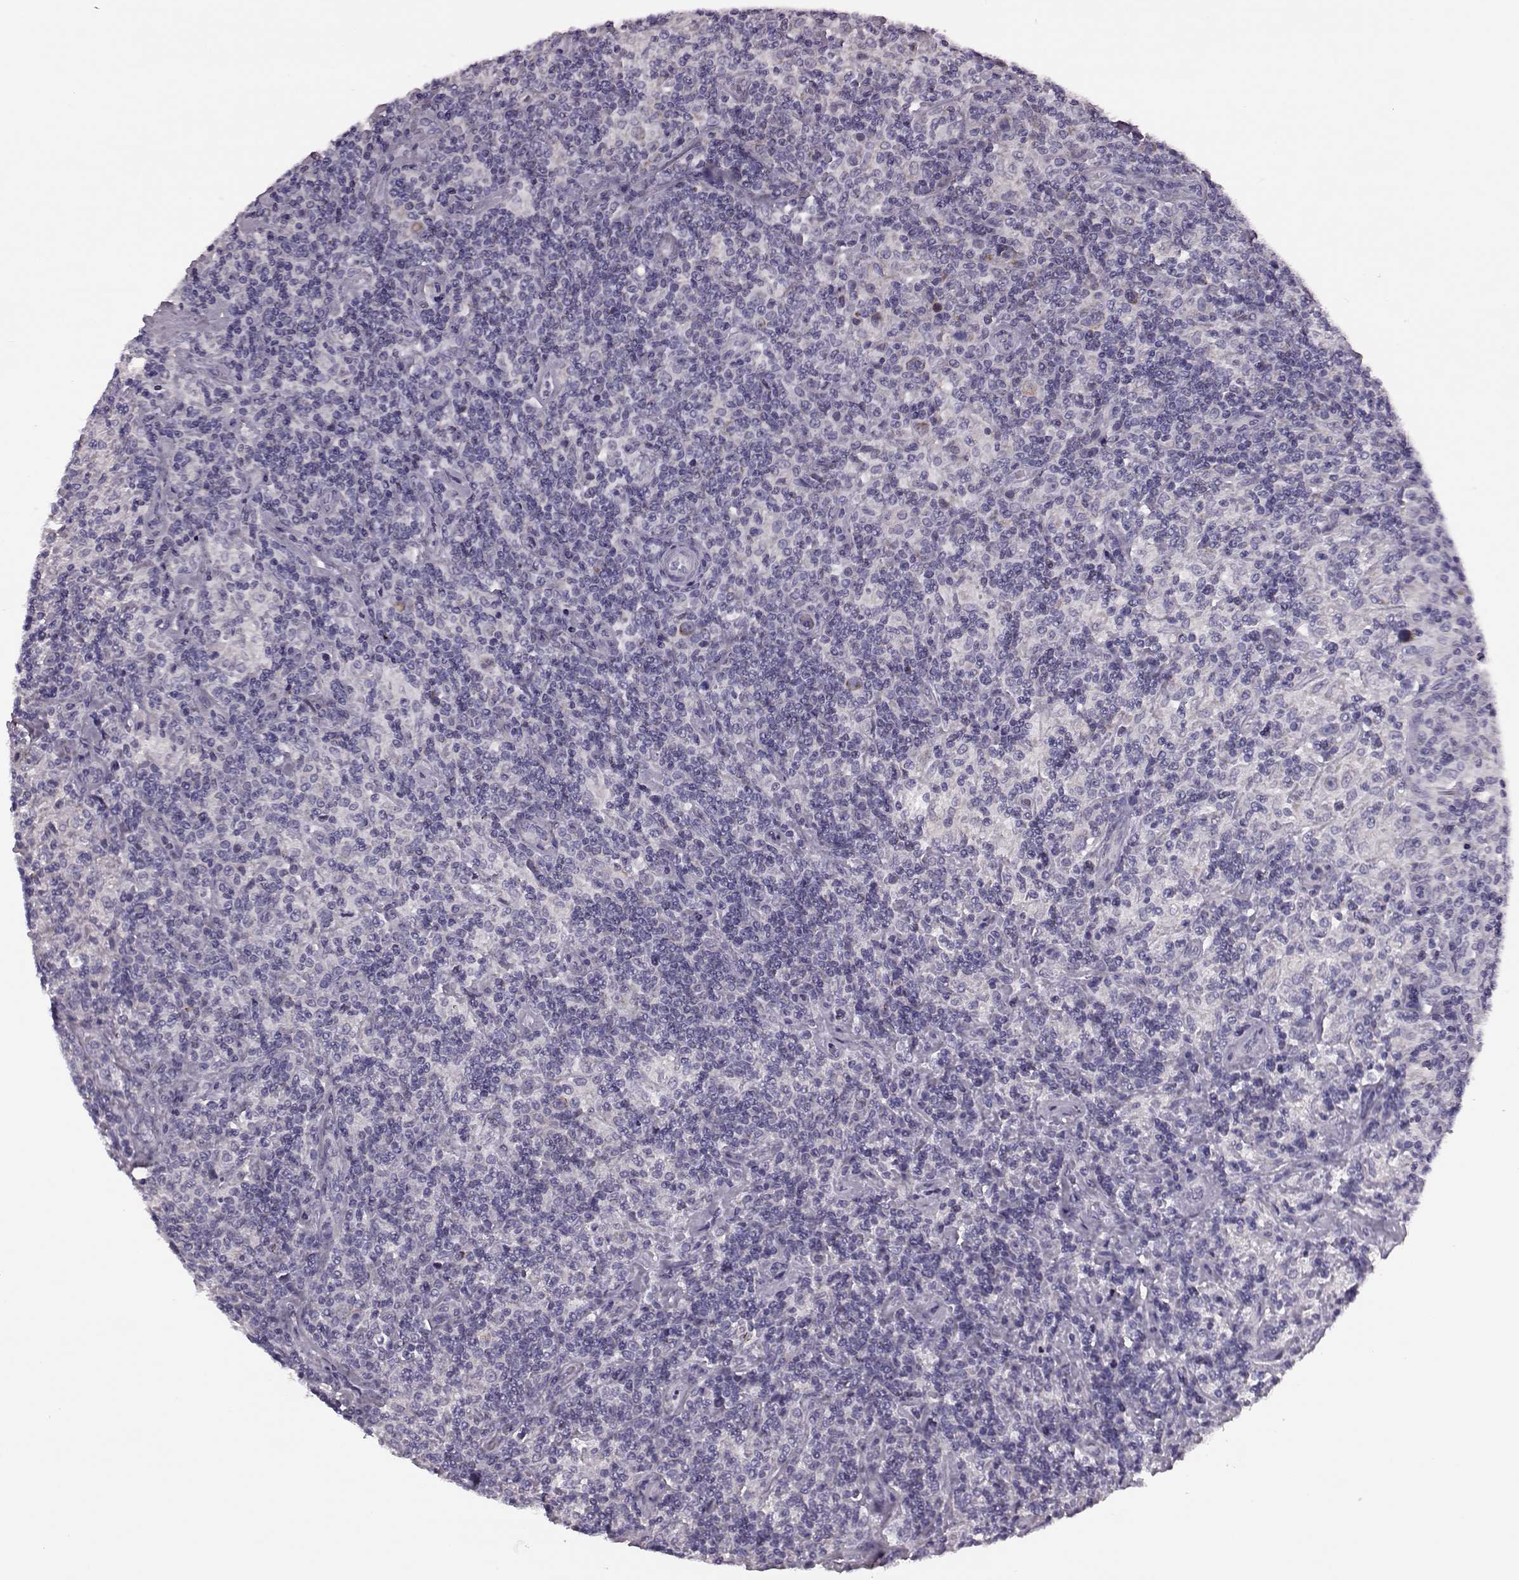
{"staining": {"intensity": "negative", "quantity": "none", "location": "none"}, "tissue": "lymphoma", "cell_type": "Tumor cells", "image_type": "cancer", "snomed": [{"axis": "morphology", "description": "Hodgkin's disease, NOS"}, {"axis": "topography", "description": "Lymph node"}], "caption": "IHC micrograph of human Hodgkin's disease stained for a protein (brown), which reveals no positivity in tumor cells.", "gene": "RIMS2", "patient": {"sex": "male", "age": 70}}